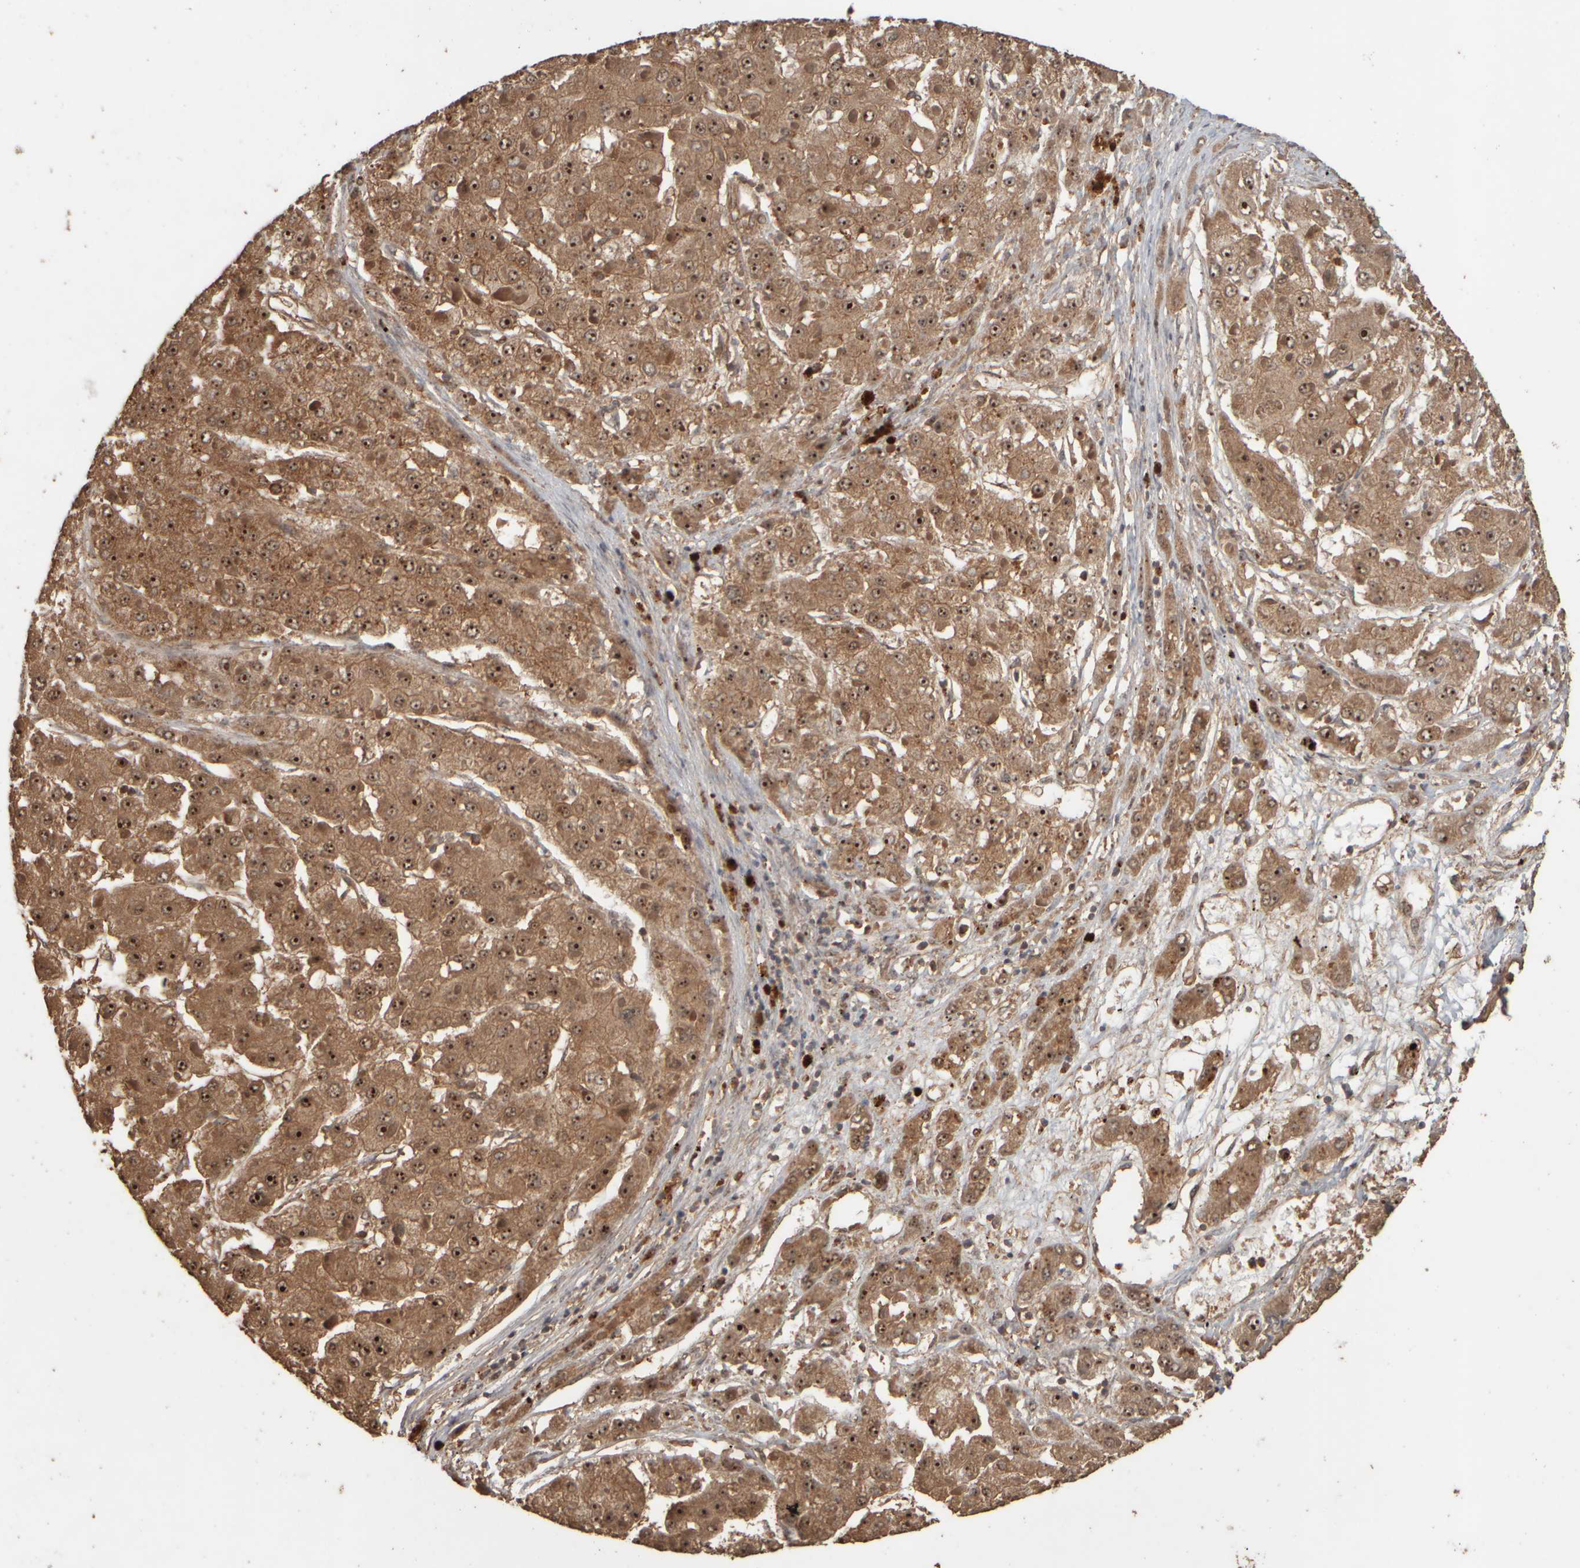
{"staining": {"intensity": "strong", "quantity": ">75%", "location": "cytoplasmic/membranous,nuclear"}, "tissue": "liver cancer", "cell_type": "Tumor cells", "image_type": "cancer", "snomed": [{"axis": "morphology", "description": "Carcinoma, Hepatocellular, NOS"}, {"axis": "topography", "description": "Liver"}], "caption": "Immunohistochemistry photomicrograph of neoplastic tissue: liver cancer (hepatocellular carcinoma) stained using immunohistochemistry (IHC) exhibits high levels of strong protein expression localized specifically in the cytoplasmic/membranous and nuclear of tumor cells, appearing as a cytoplasmic/membranous and nuclear brown color.", "gene": "SPHK1", "patient": {"sex": "female", "age": 73}}